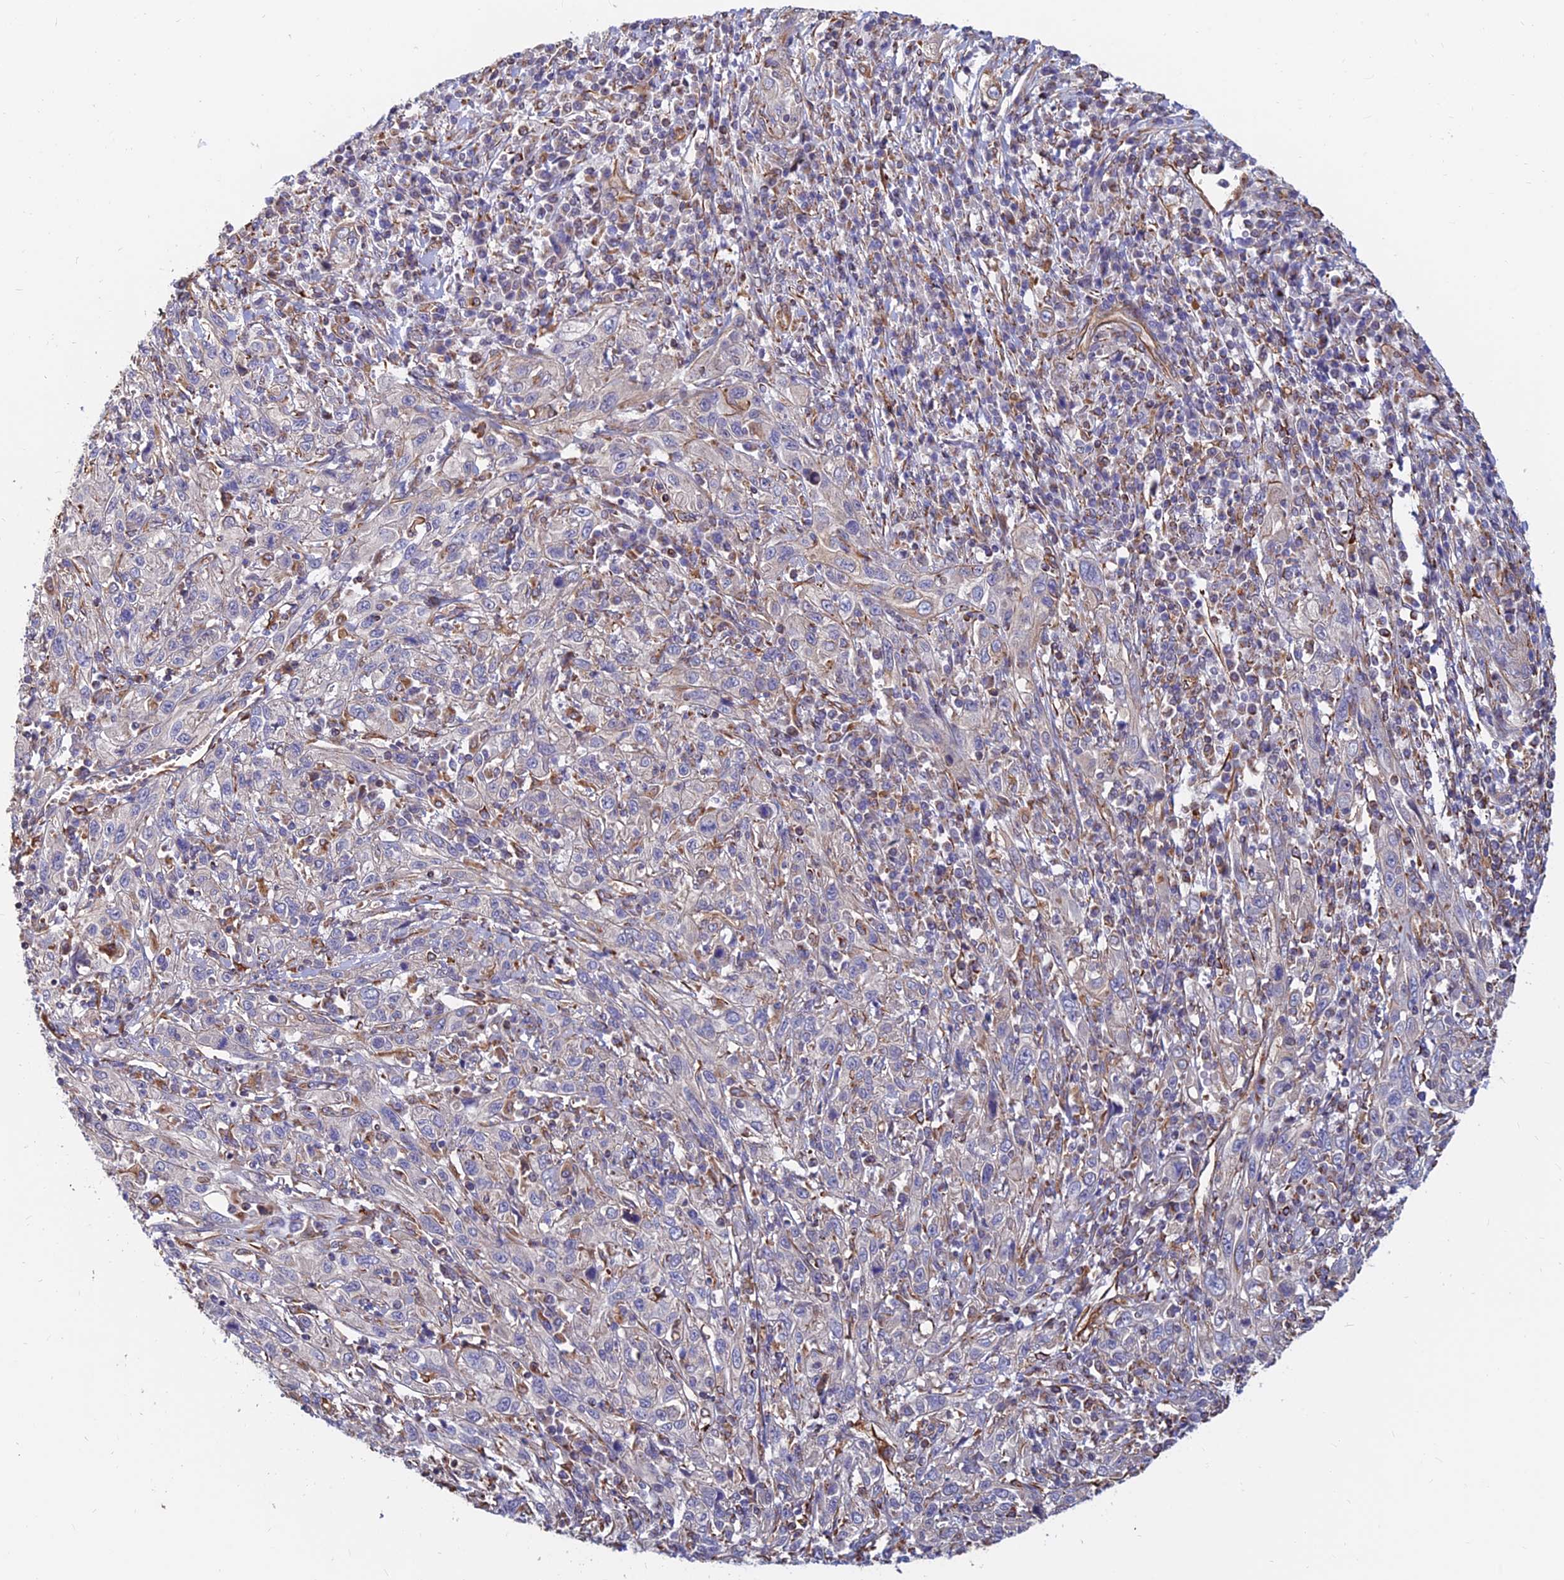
{"staining": {"intensity": "negative", "quantity": "none", "location": "none"}, "tissue": "cervical cancer", "cell_type": "Tumor cells", "image_type": "cancer", "snomed": [{"axis": "morphology", "description": "Squamous cell carcinoma, NOS"}, {"axis": "topography", "description": "Cervix"}], "caption": "High magnification brightfield microscopy of cervical cancer stained with DAB (3,3'-diaminobenzidine) (brown) and counterstained with hematoxylin (blue): tumor cells show no significant expression.", "gene": "CDK18", "patient": {"sex": "female", "age": 46}}